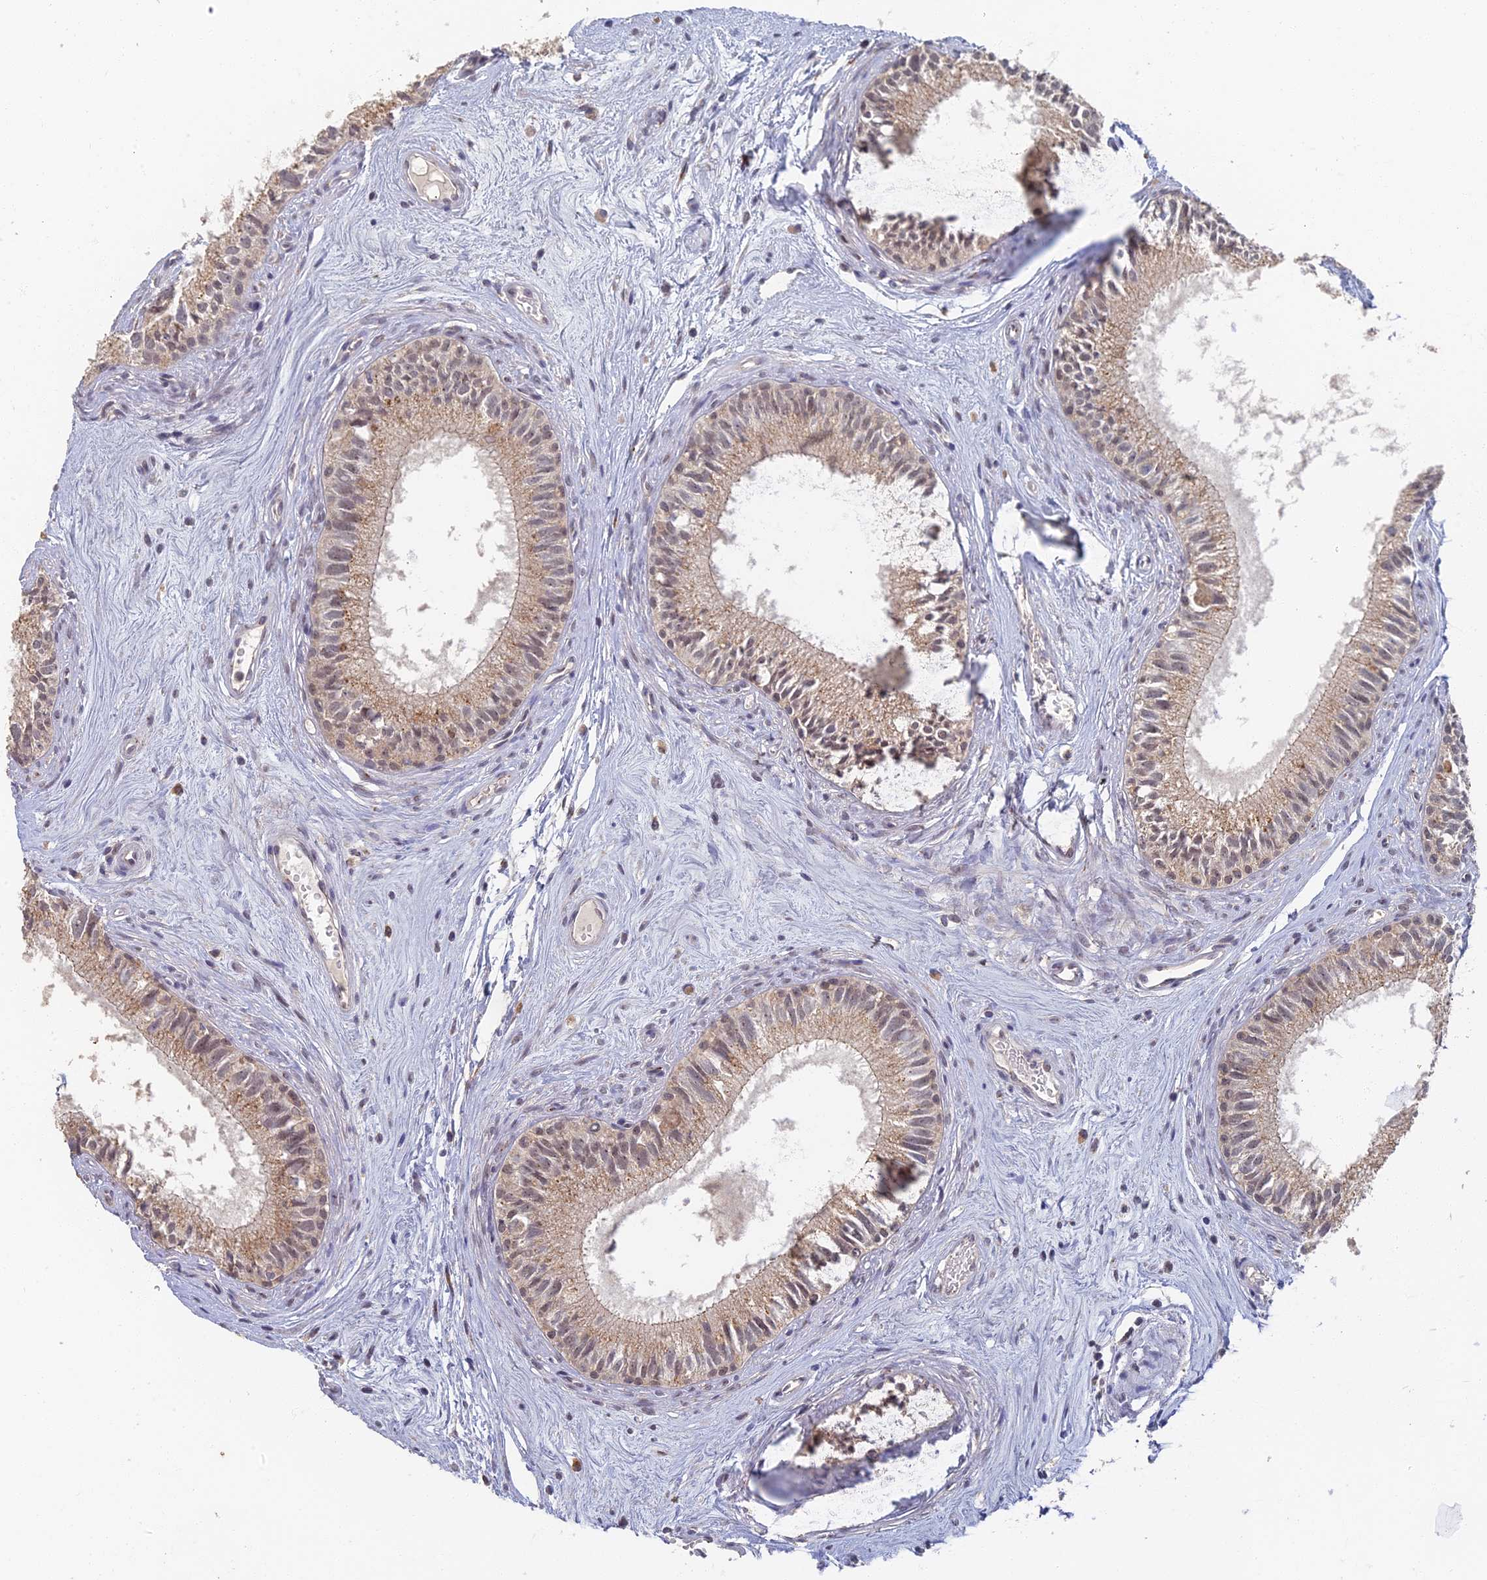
{"staining": {"intensity": "moderate", "quantity": "<25%", "location": "cytoplasmic/membranous"}, "tissue": "epididymis", "cell_type": "Glandular cells", "image_type": "normal", "snomed": [{"axis": "morphology", "description": "Normal tissue, NOS"}, {"axis": "topography", "description": "Epididymis"}], "caption": "This photomicrograph displays IHC staining of normal epididymis, with low moderate cytoplasmic/membranous expression in about <25% of glandular cells.", "gene": "GPATCH1", "patient": {"sex": "male", "age": 71}}